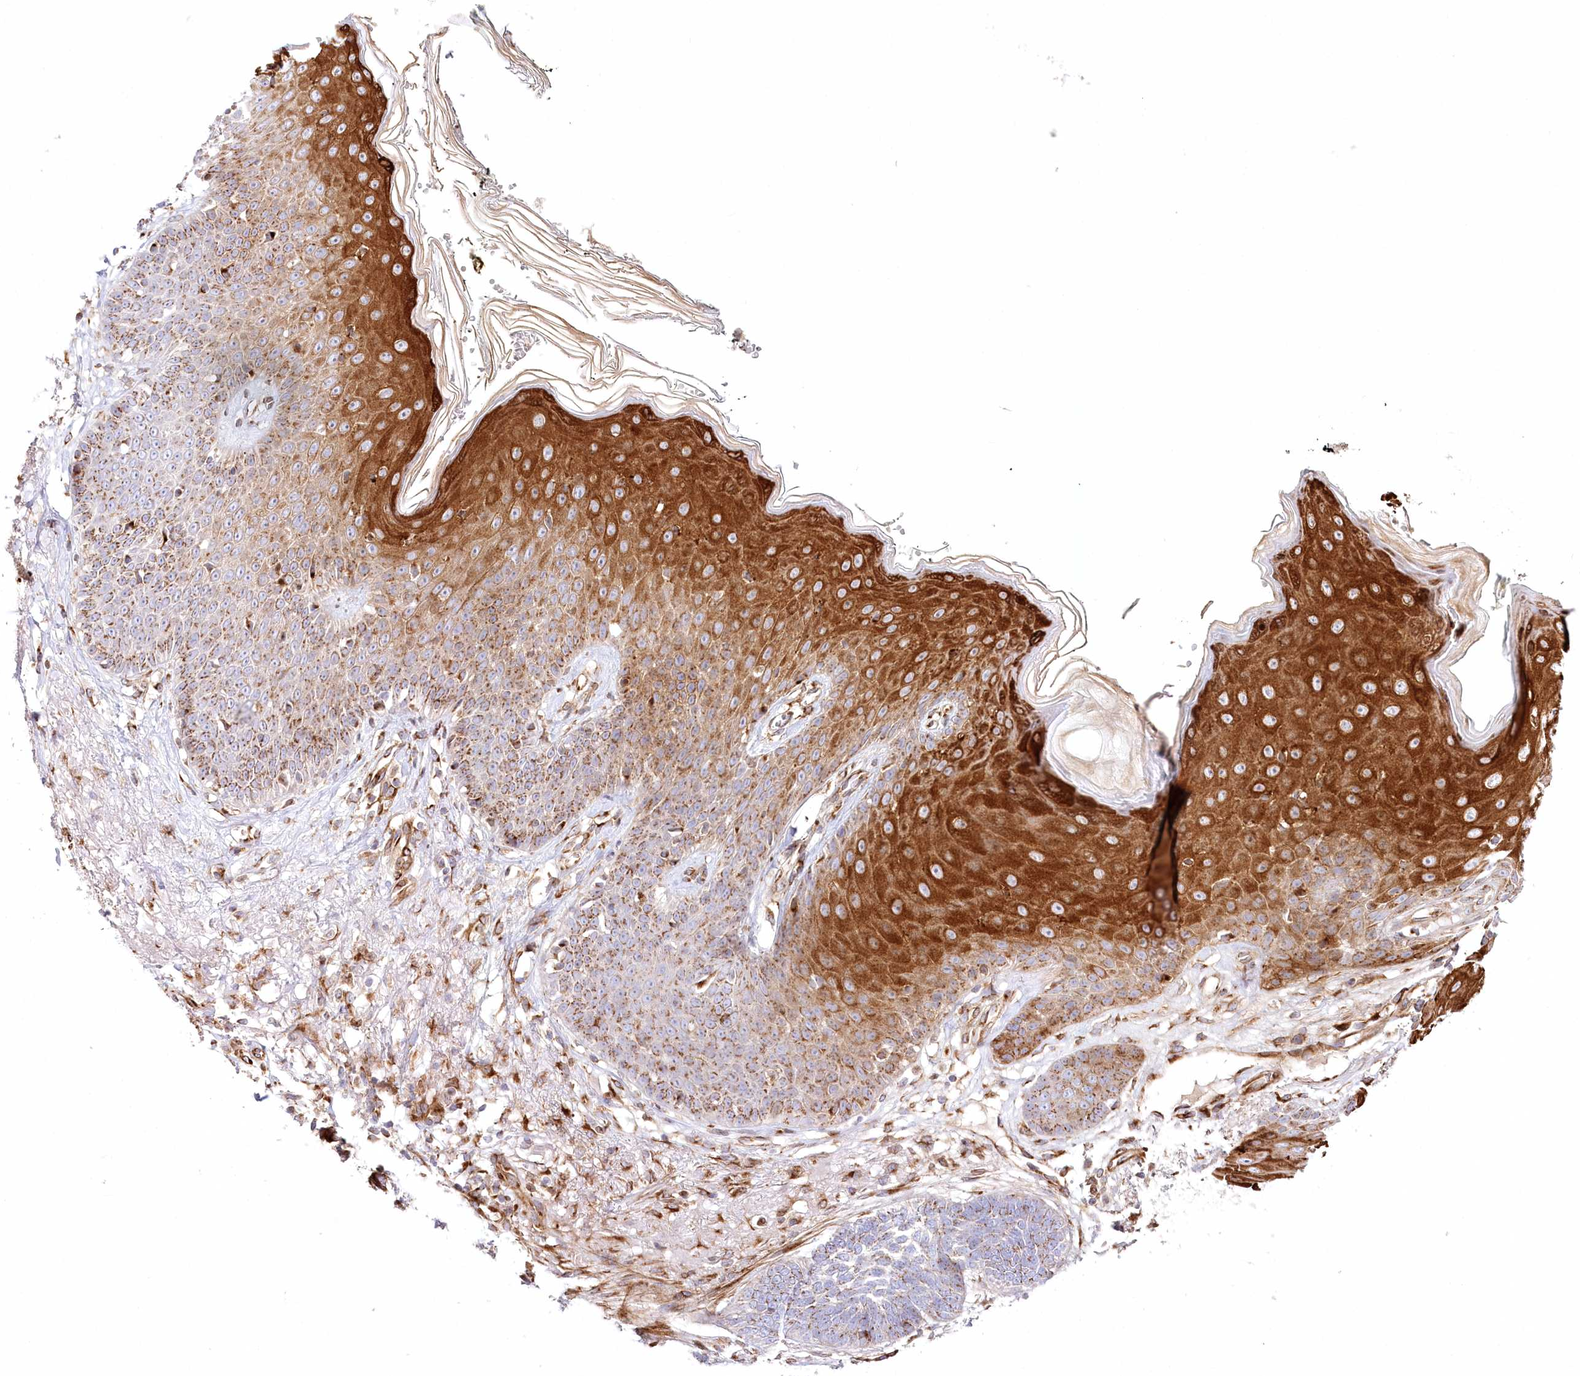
{"staining": {"intensity": "moderate", "quantity": ">75%", "location": "cytoplasmic/membranous"}, "tissue": "skin cancer", "cell_type": "Tumor cells", "image_type": "cancer", "snomed": [{"axis": "morphology", "description": "Normal tissue, NOS"}, {"axis": "morphology", "description": "Basal cell carcinoma"}, {"axis": "topography", "description": "Skin"}], "caption": "A high-resolution photomicrograph shows immunohistochemistry (IHC) staining of skin cancer, which shows moderate cytoplasmic/membranous expression in about >75% of tumor cells.", "gene": "ABRAXAS2", "patient": {"sex": "male", "age": 64}}